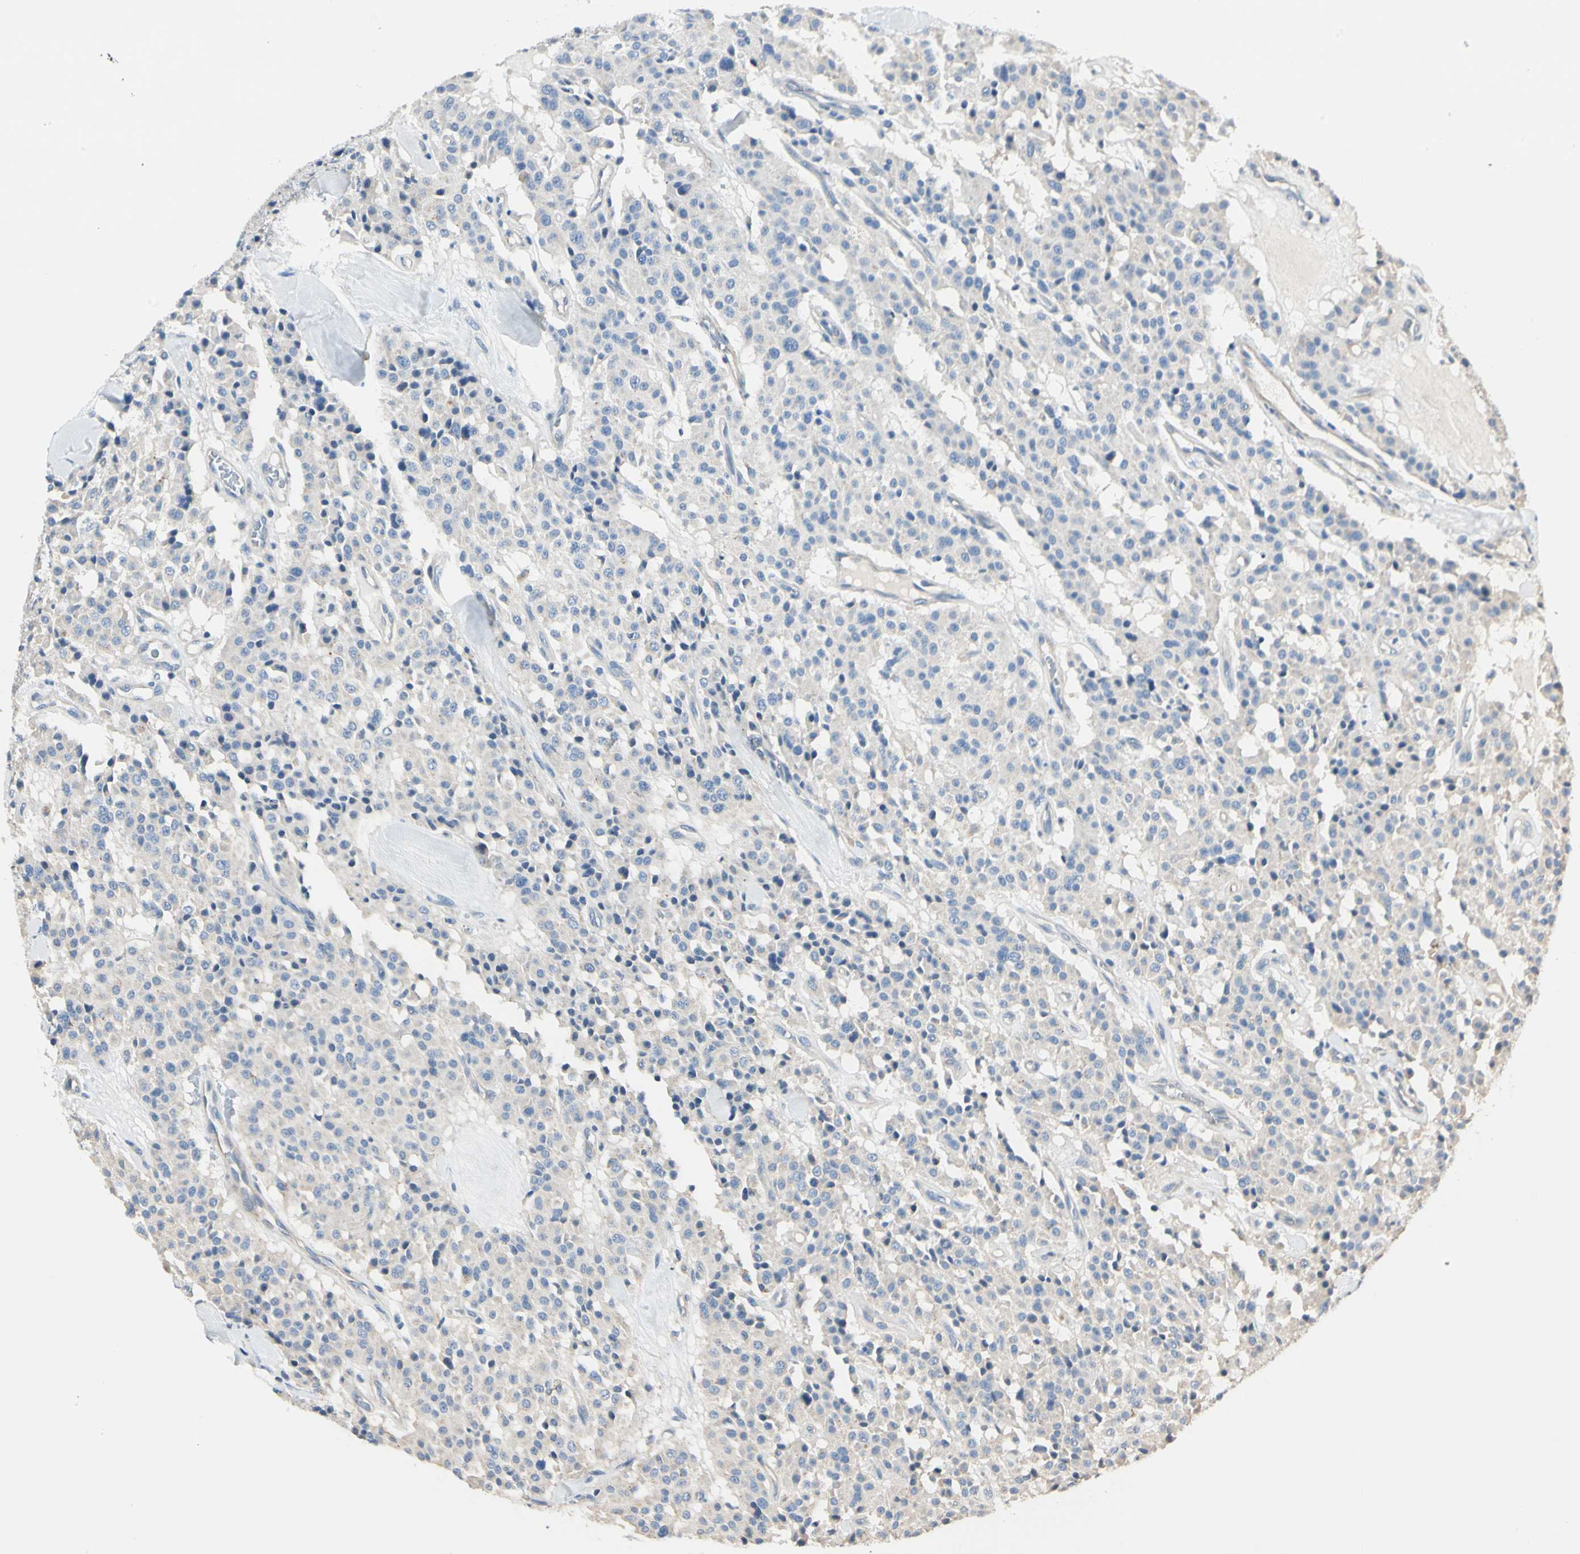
{"staining": {"intensity": "negative", "quantity": "none", "location": "none"}, "tissue": "carcinoid", "cell_type": "Tumor cells", "image_type": "cancer", "snomed": [{"axis": "morphology", "description": "Carcinoid, malignant, NOS"}, {"axis": "topography", "description": "Lung"}], "caption": "Histopathology image shows no protein positivity in tumor cells of carcinoid tissue.", "gene": "GPR153", "patient": {"sex": "male", "age": 30}}